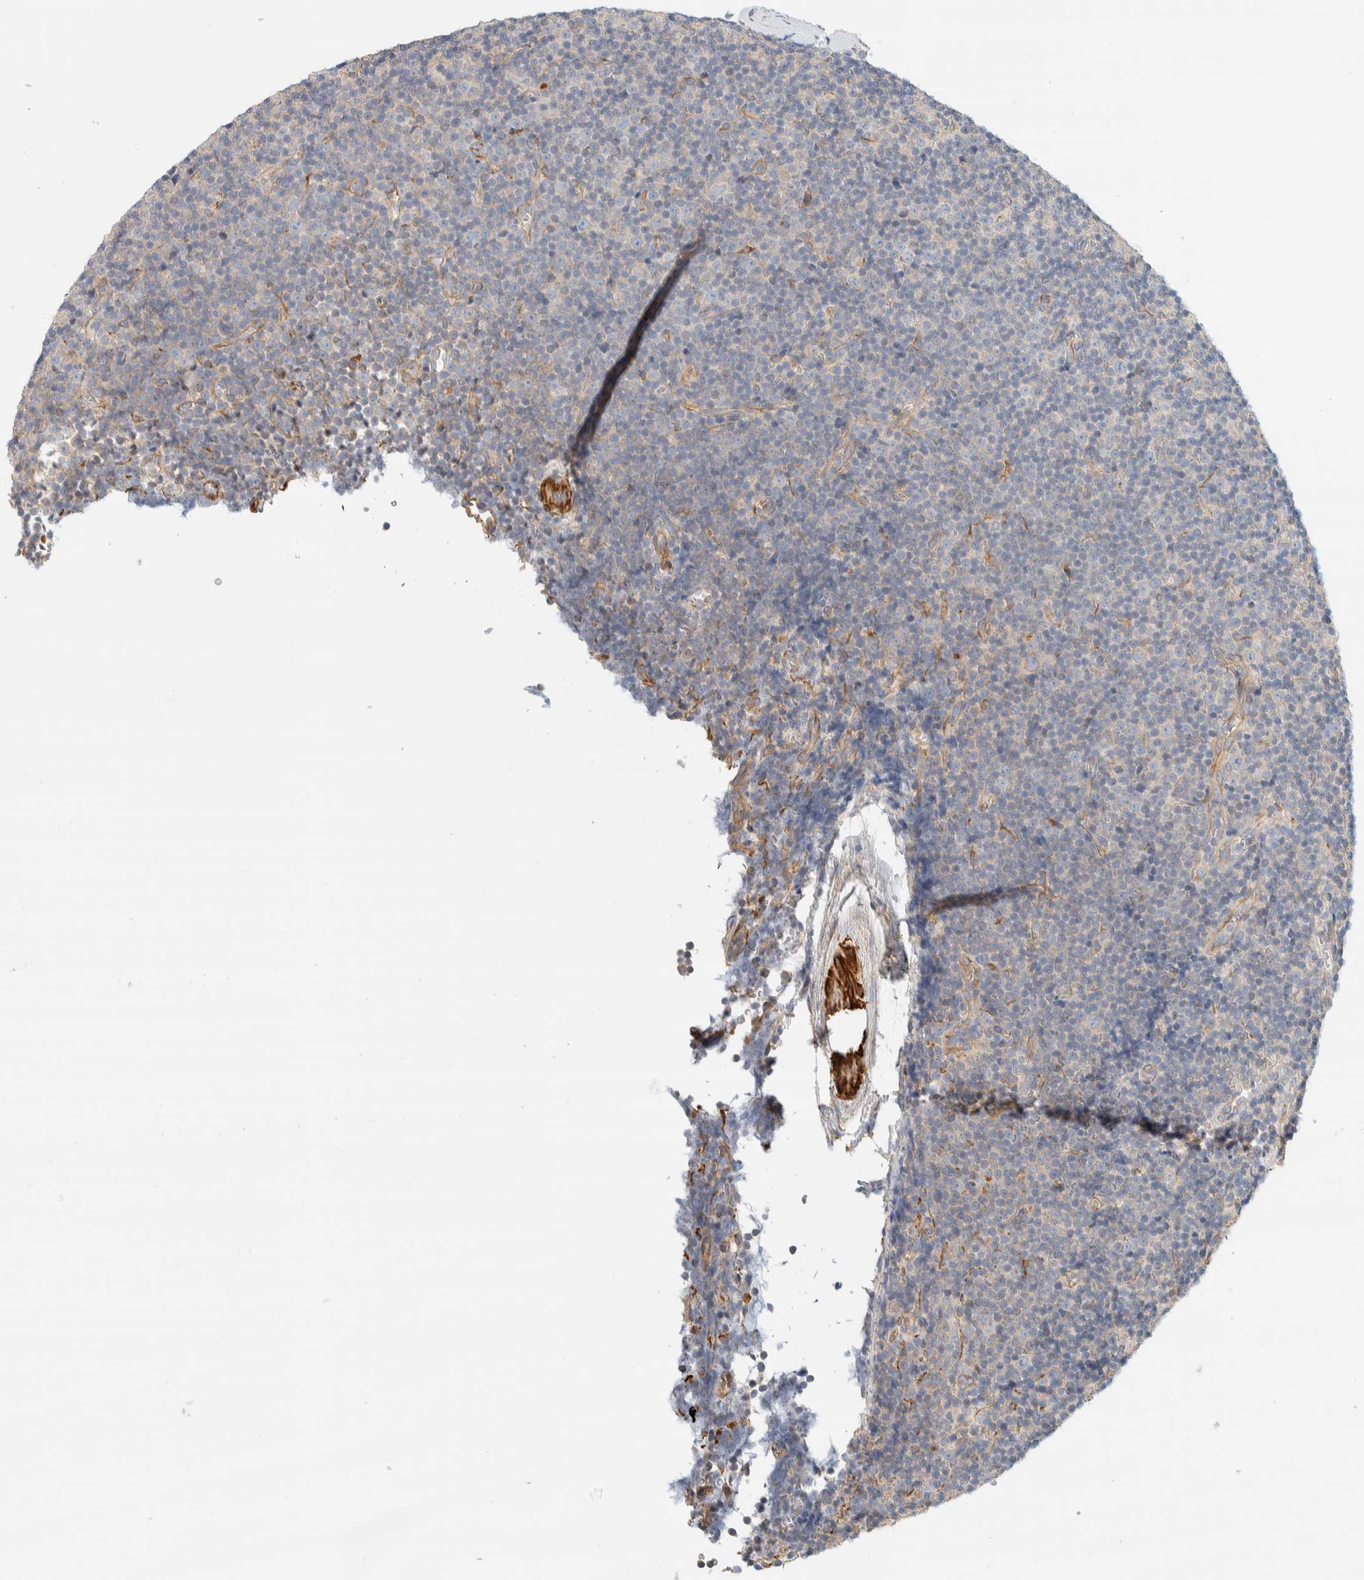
{"staining": {"intensity": "negative", "quantity": "none", "location": "none"}, "tissue": "lymphoma", "cell_type": "Tumor cells", "image_type": "cancer", "snomed": [{"axis": "morphology", "description": "Malignant lymphoma, non-Hodgkin's type, Low grade"}, {"axis": "topography", "description": "Lymph node"}], "caption": "Protein analysis of low-grade malignant lymphoma, non-Hodgkin's type exhibits no significant positivity in tumor cells.", "gene": "CDR2", "patient": {"sex": "female", "age": 67}}